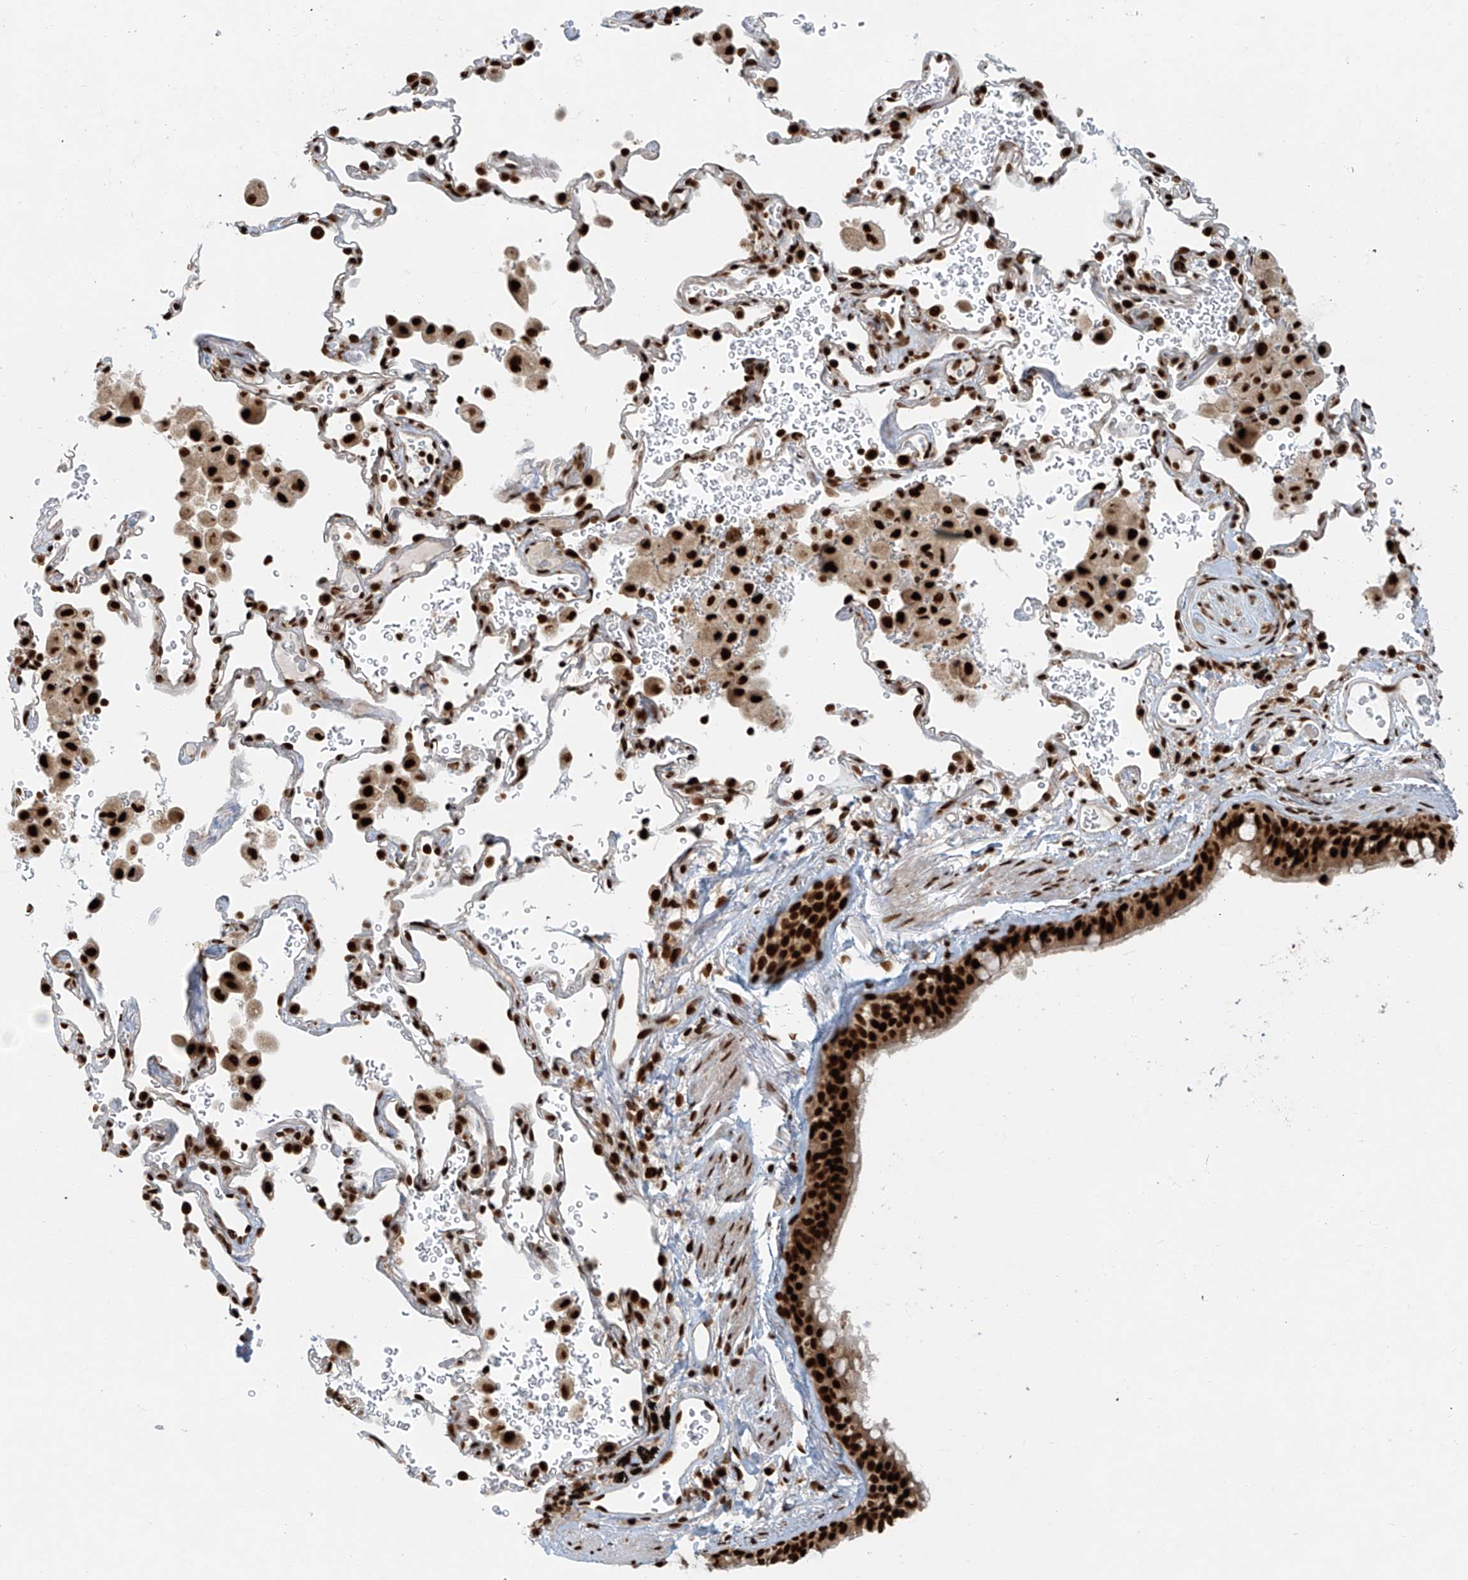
{"staining": {"intensity": "strong", "quantity": ">75%", "location": "nuclear"}, "tissue": "bronchus", "cell_type": "Respiratory epithelial cells", "image_type": "normal", "snomed": [{"axis": "morphology", "description": "Normal tissue, NOS"}, {"axis": "morphology", "description": "Adenocarcinoma, NOS"}, {"axis": "topography", "description": "Bronchus"}, {"axis": "topography", "description": "Lung"}], "caption": "Immunohistochemistry micrograph of benign human bronchus stained for a protein (brown), which displays high levels of strong nuclear staining in about >75% of respiratory epithelial cells.", "gene": "FAM193B", "patient": {"sex": "male", "age": 54}}